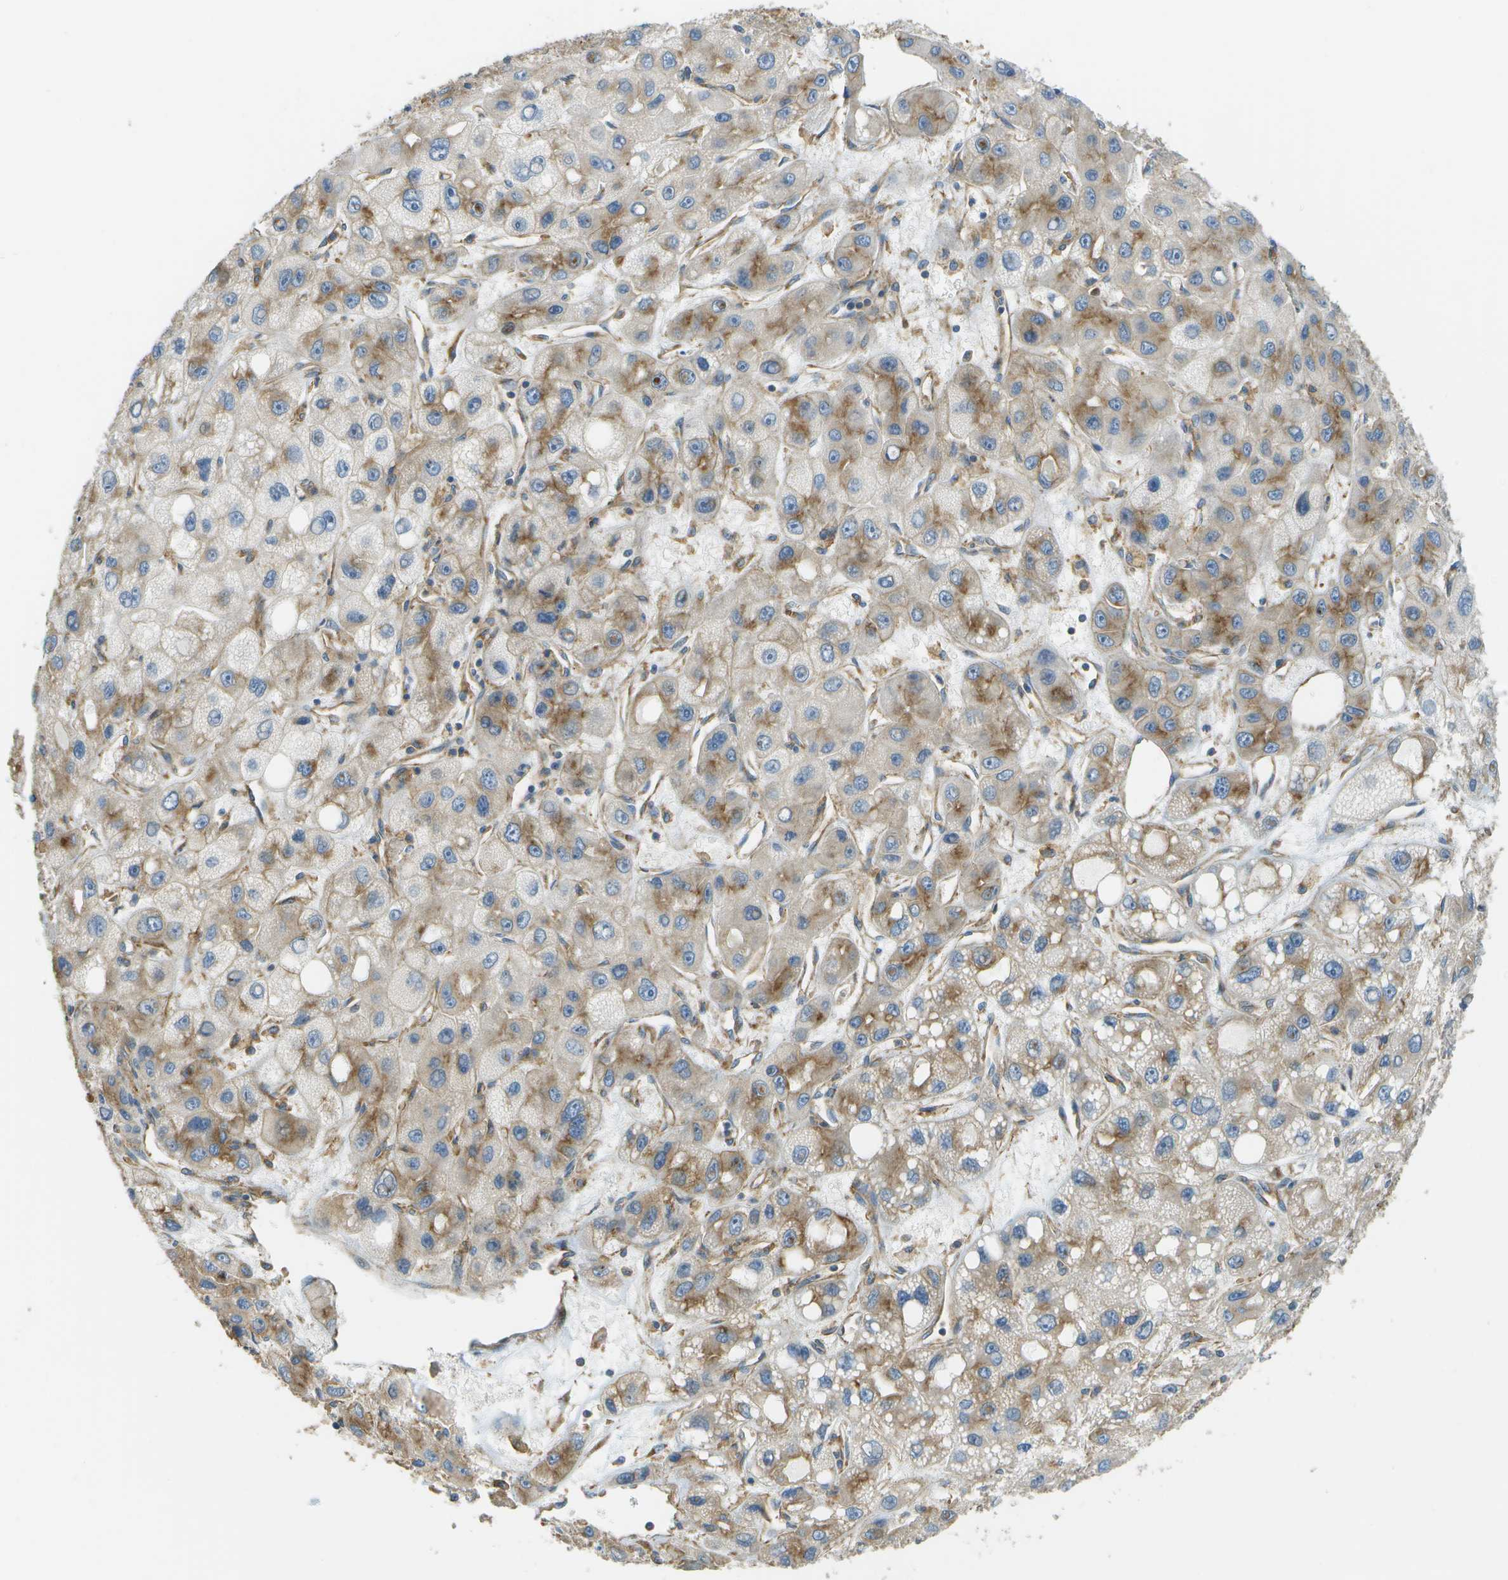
{"staining": {"intensity": "moderate", "quantity": "25%-75%", "location": "cytoplasmic/membranous"}, "tissue": "liver cancer", "cell_type": "Tumor cells", "image_type": "cancer", "snomed": [{"axis": "morphology", "description": "Carcinoma, Hepatocellular, NOS"}, {"axis": "topography", "description": "Liver"}], "caption": "Protein expression analysis of human liver hepatocellular carcinoma reveals moderate cytoplasmic/membranous expression in about 25%-75% of tumor cells.", "gene": "CLTC", "patient": {"sex": "male", "age": 55}}